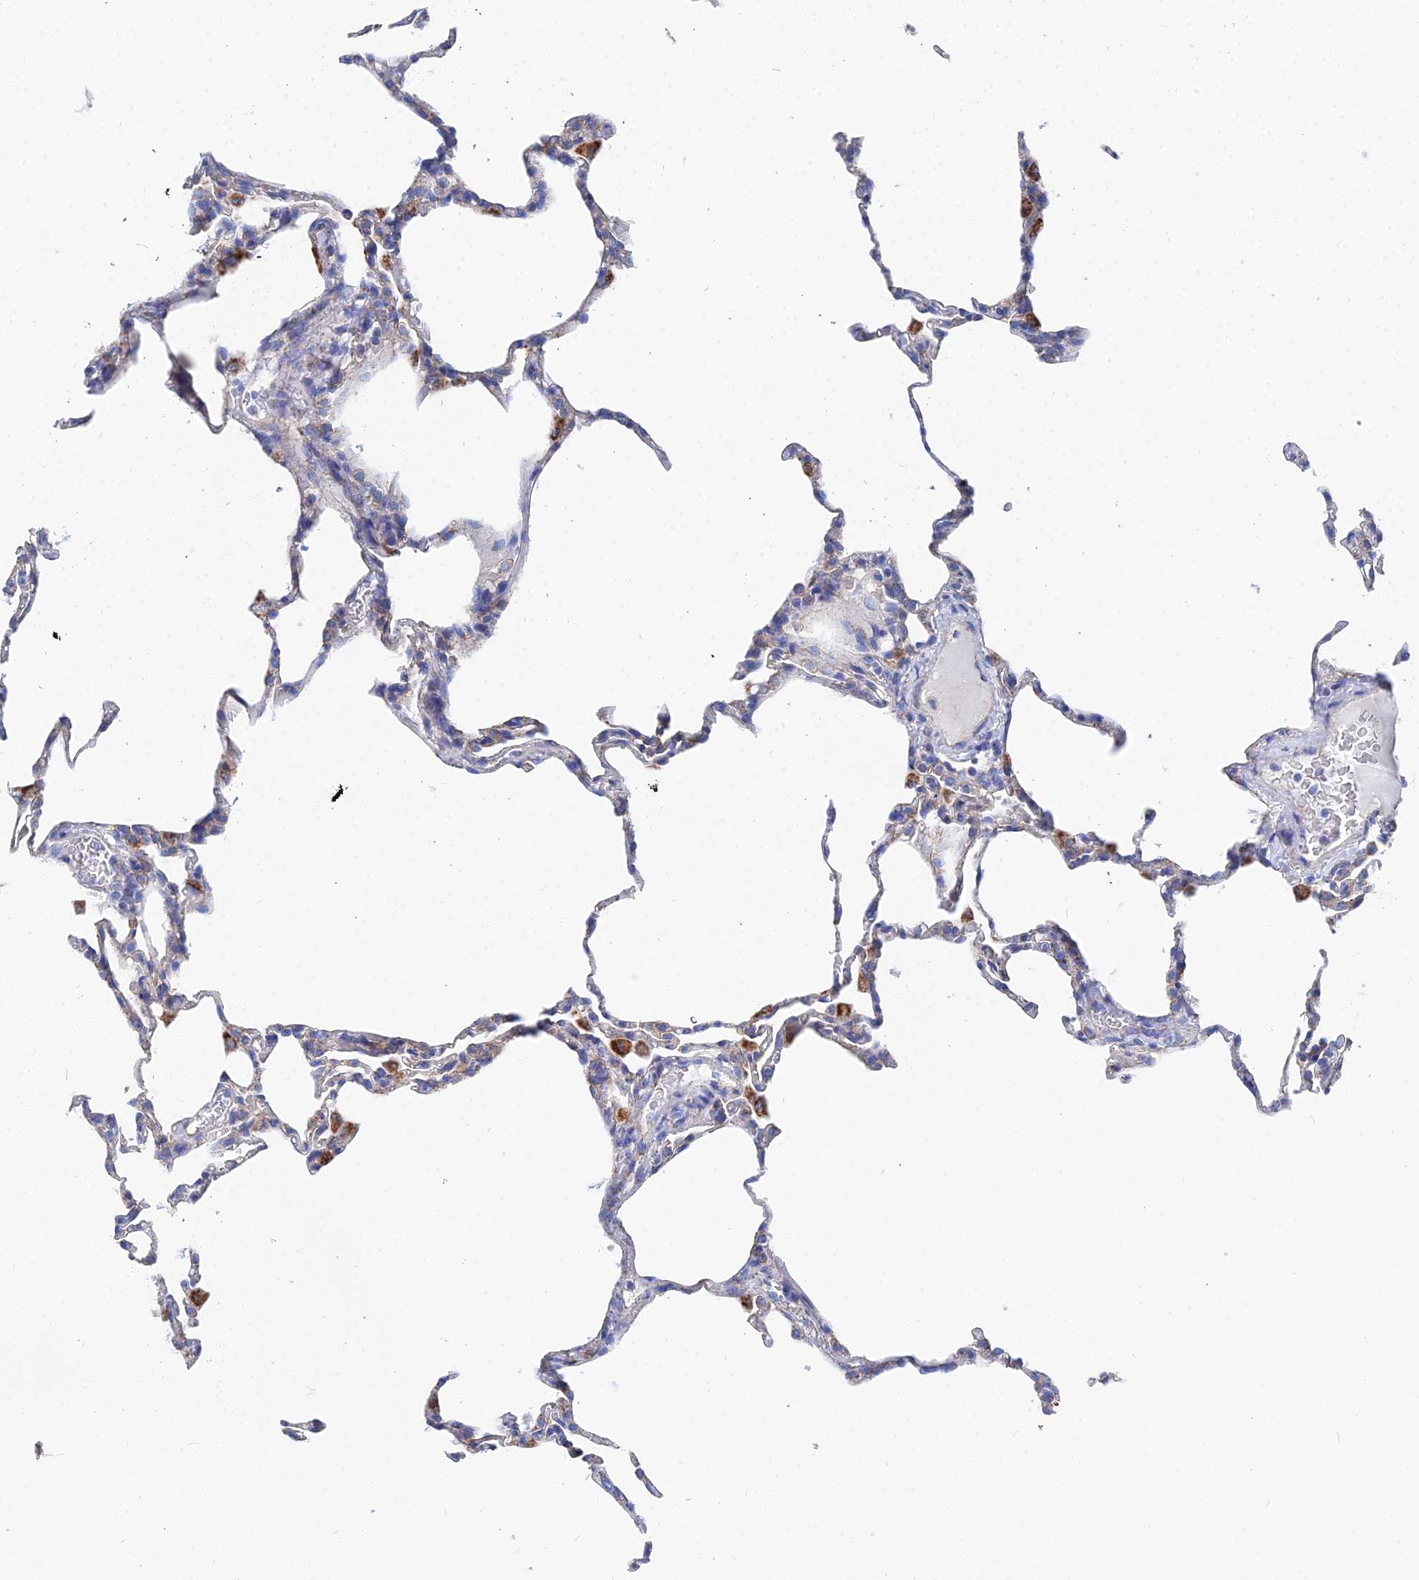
{"staining": {"intensity": "negative", "quantity": "none", "location": "none"}, "tissue": "lung", "cell_type": "Alveolar cells", "image_type": "normal", "snomed": [{"axis": "morphology", "description": "Normal tissue, NOS"}, {"axis": "topography", "description": "Lung"}], "caption": "This photomicrograph is of unremarkable lung stained with immunohistochemistry to label a protein in brown with the nuclei are counter-stained blue. There is no positivity in alveolar cells.", "gene": "IFT80", "patient": {"sex": "male", "age": 20}}